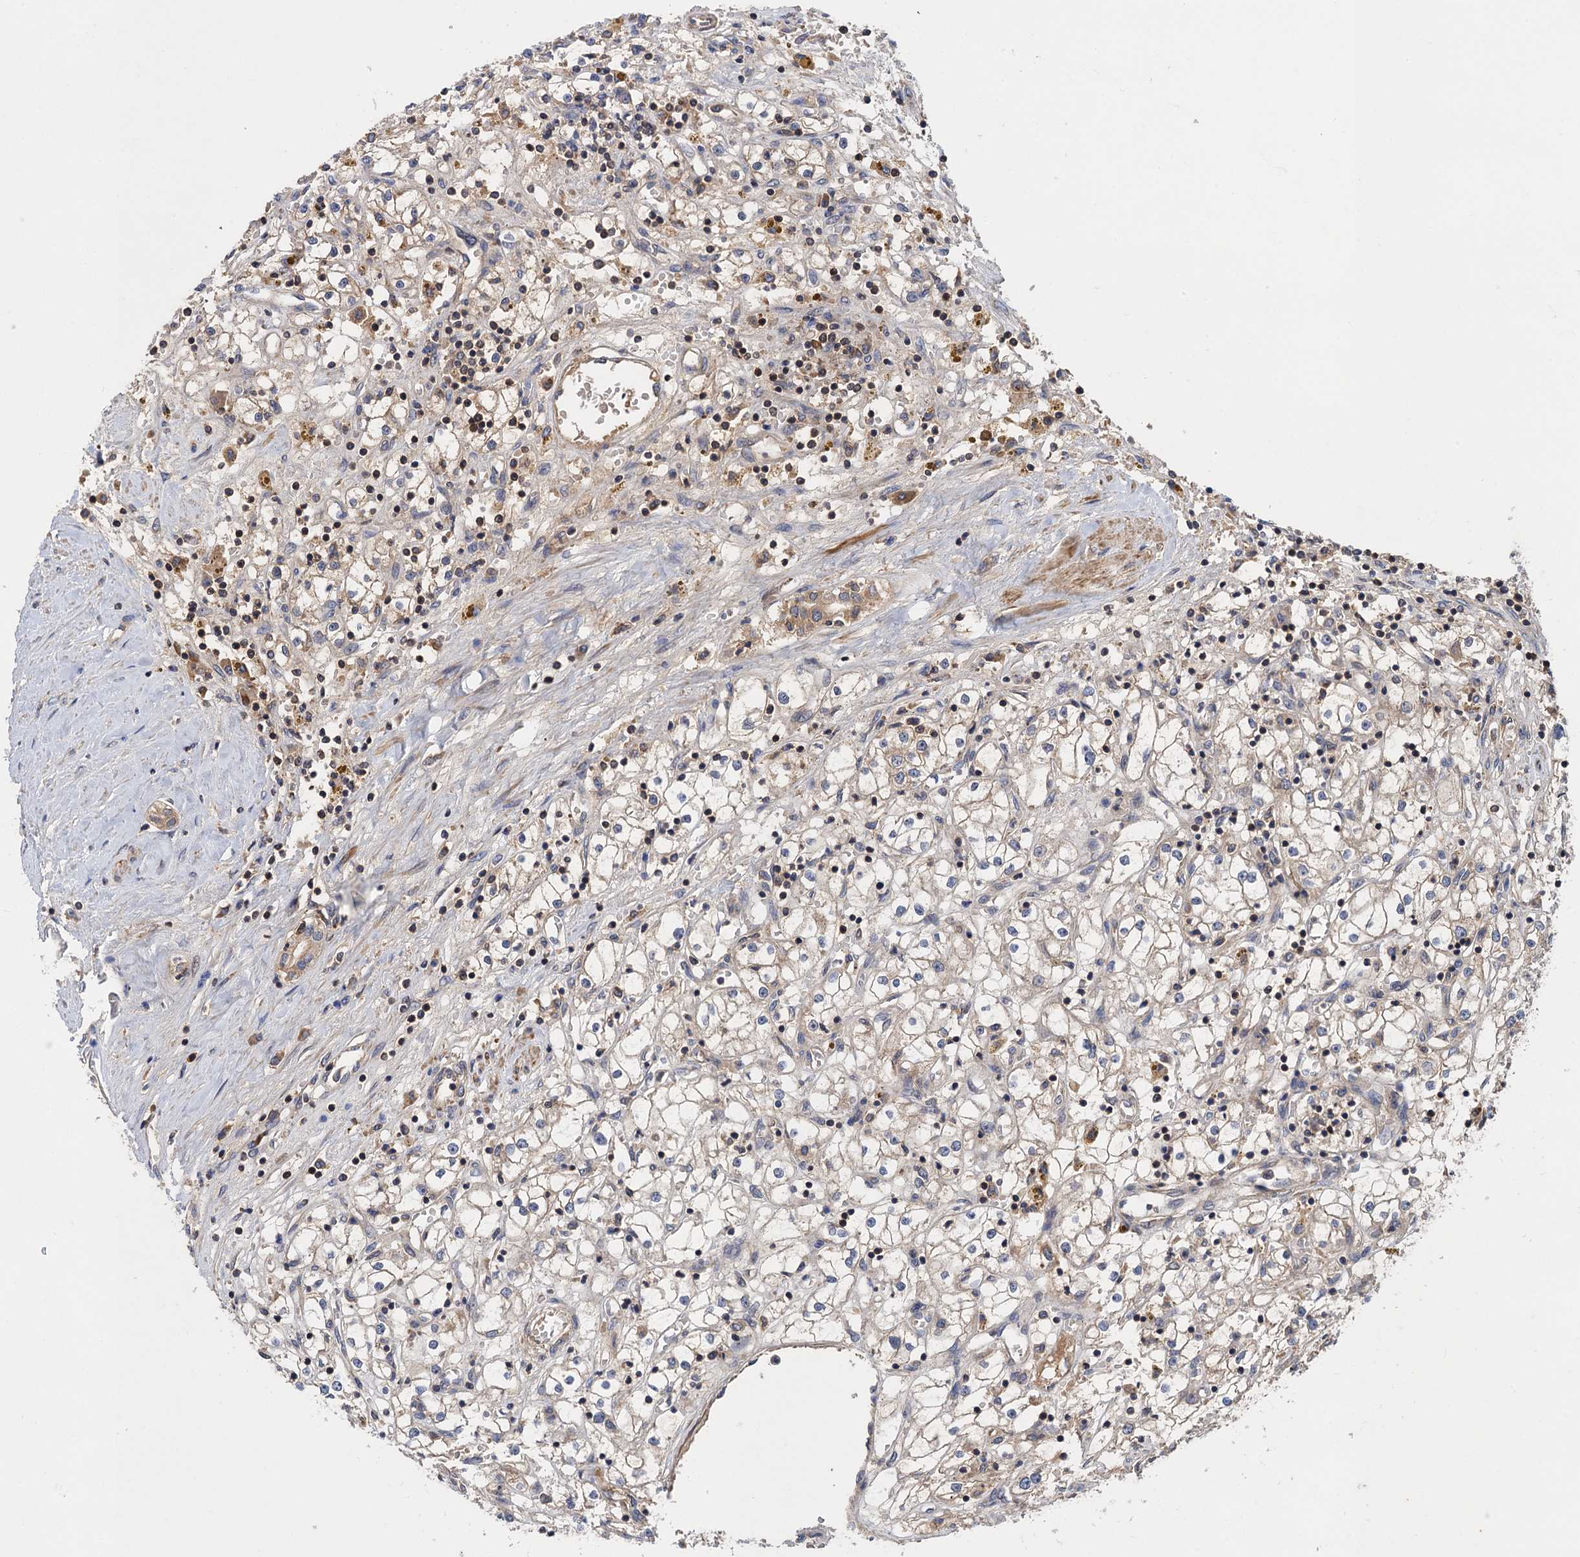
{"staining": {"intensity": "weak", "quantity": "<25%", "location": "cytoplasmic/membranous"}, "tissue": "renal cancer", "cell_type": "Tumor cells", "image_type": "cancer", "snomed": [{"axis": "morphology", "description": "Adenocarcinoma, NOS"}, {"axis": "topography", "description": "Kidney"}], "caption": "High magnification brightfield microscopy of adenocarcinoma (renal) stained with DAB (3,3'-diaminobenzidine) (brown) and counterstained with hematoxylin (blue): tumor cells show no significant positivity.", "gene": "DGKA", "patient": {"sex": "male", "age": 56}}